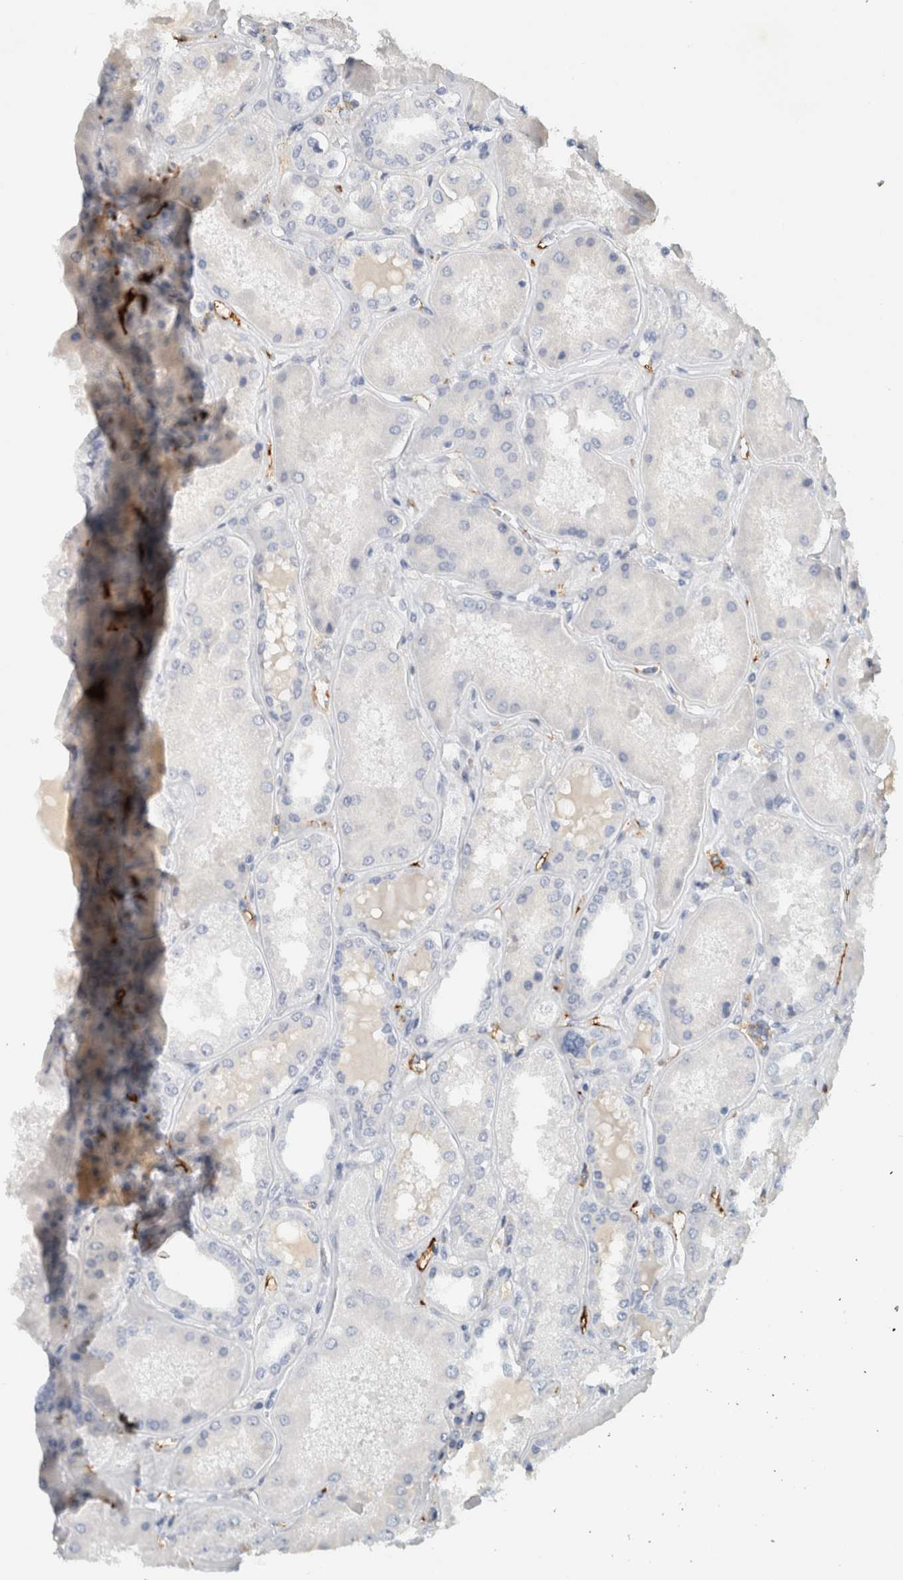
{"staining": {"intensity": "negative", "quantity": "none", "location": "none"}, "tissue": "kidney", "cell_type": "Cells in glomeruli", "image_type": "normal", "snomed": [{"axis": "morphology", "description": "Normal tissue, NOS"}, {"axis": "topography", "description": "Kidney"}], "caption": "This is an IHC image of benign human kidney. There is no positivity in cells in glomeruli.", "gene": "CD36", "patient": {"sex": "female", "age": 56}}